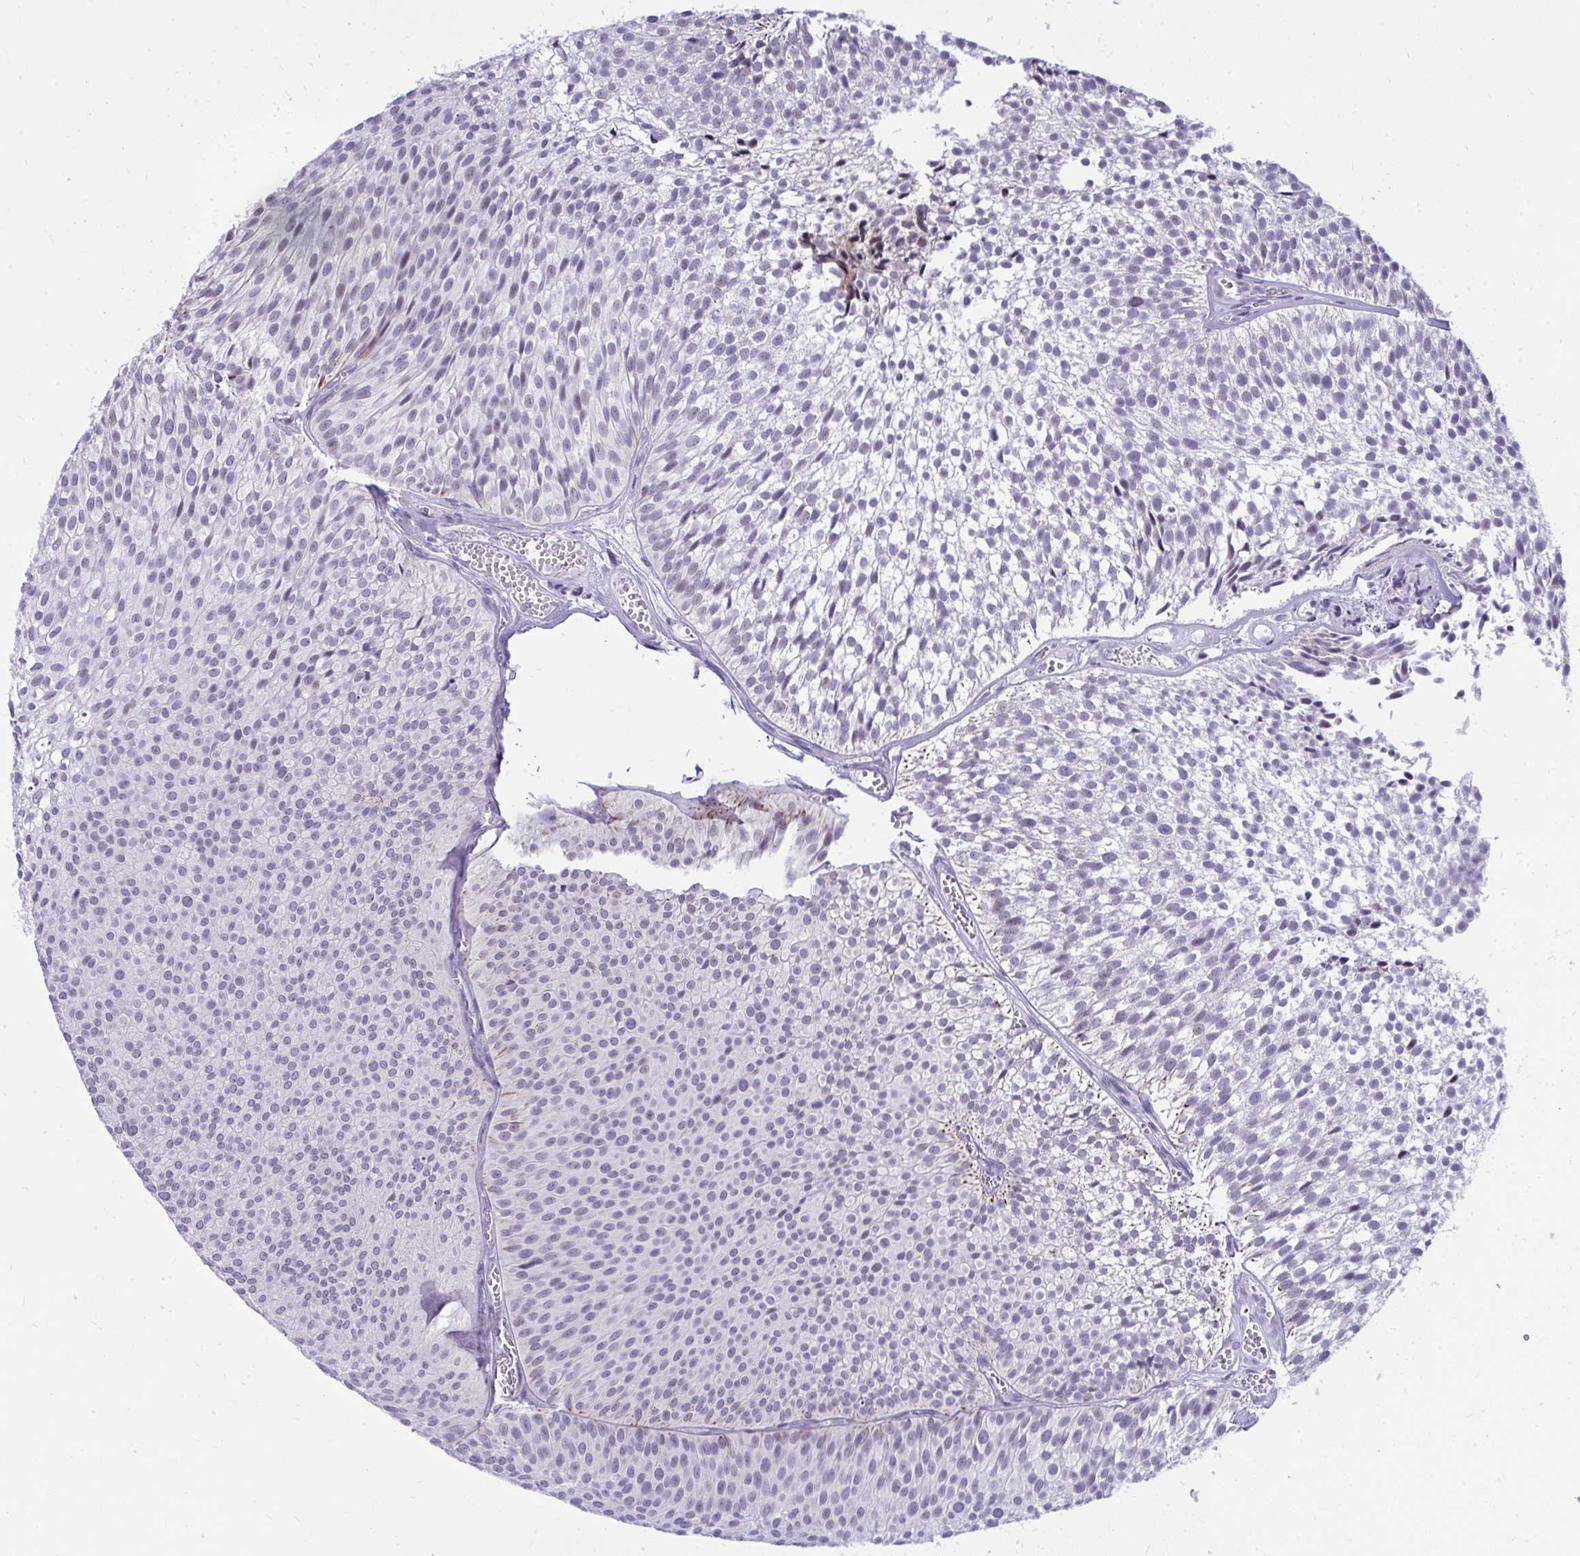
{"staining": {"intensity": "negative", "quantity": "none", "location": "none"}, "tissue": "urothelial cancer", "cell_type": "Tumor cells", "image_type": "cancer", "snomed": [{"axis": "morphology", "description": "Urothelial carcinoma, Low grade"}, {"axis": "topography", "description": "Urinary bladder"}], "caption": "The histopathology image exhibits no significant staining in tumor cells of urothelial cancer.", "gene": "OR5F1", "patient": {"sex": "male", "age": 91}}